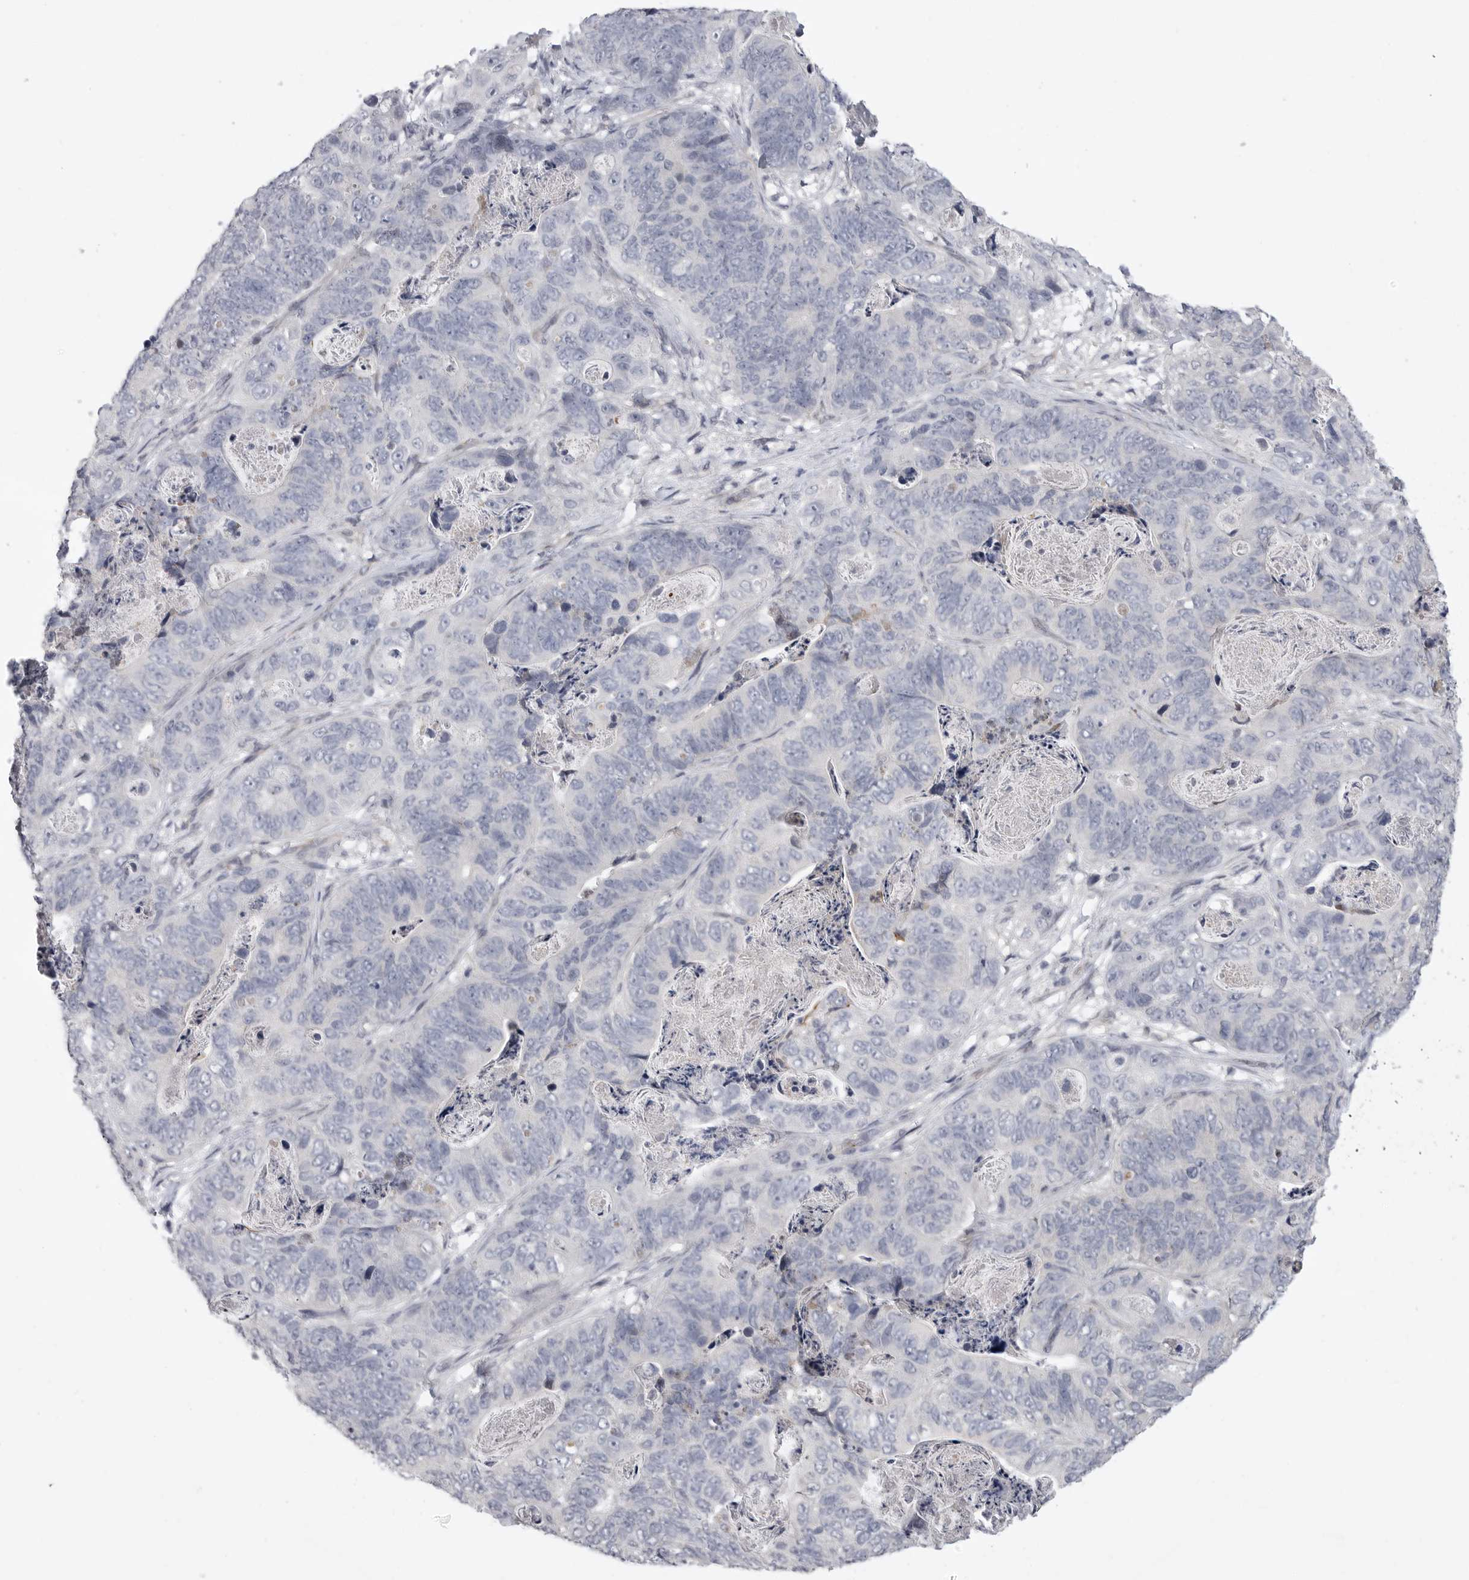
{"staining": {"intensity": "negative", "quantity": "none", "location": "none"}, "tissue": "stomach cancer", "cell_type": "Tumor cells", "image_type": "cancer", "snomed": [{"axis": "morphology", "description": "Normal tissue, NOS"}, {"axis": "morphology", "description": "Adenocarcinoma, NOS"}, {"axis": "topography", "description": "Stomach"}], "caption": "This is an immunohistochemistry (IHC) image of stomach cancer (adenocarcinoma). There is no positivity in tumor cells.", "gene": "FBXO43", "patient": {"sex": "female", "age": 89}}